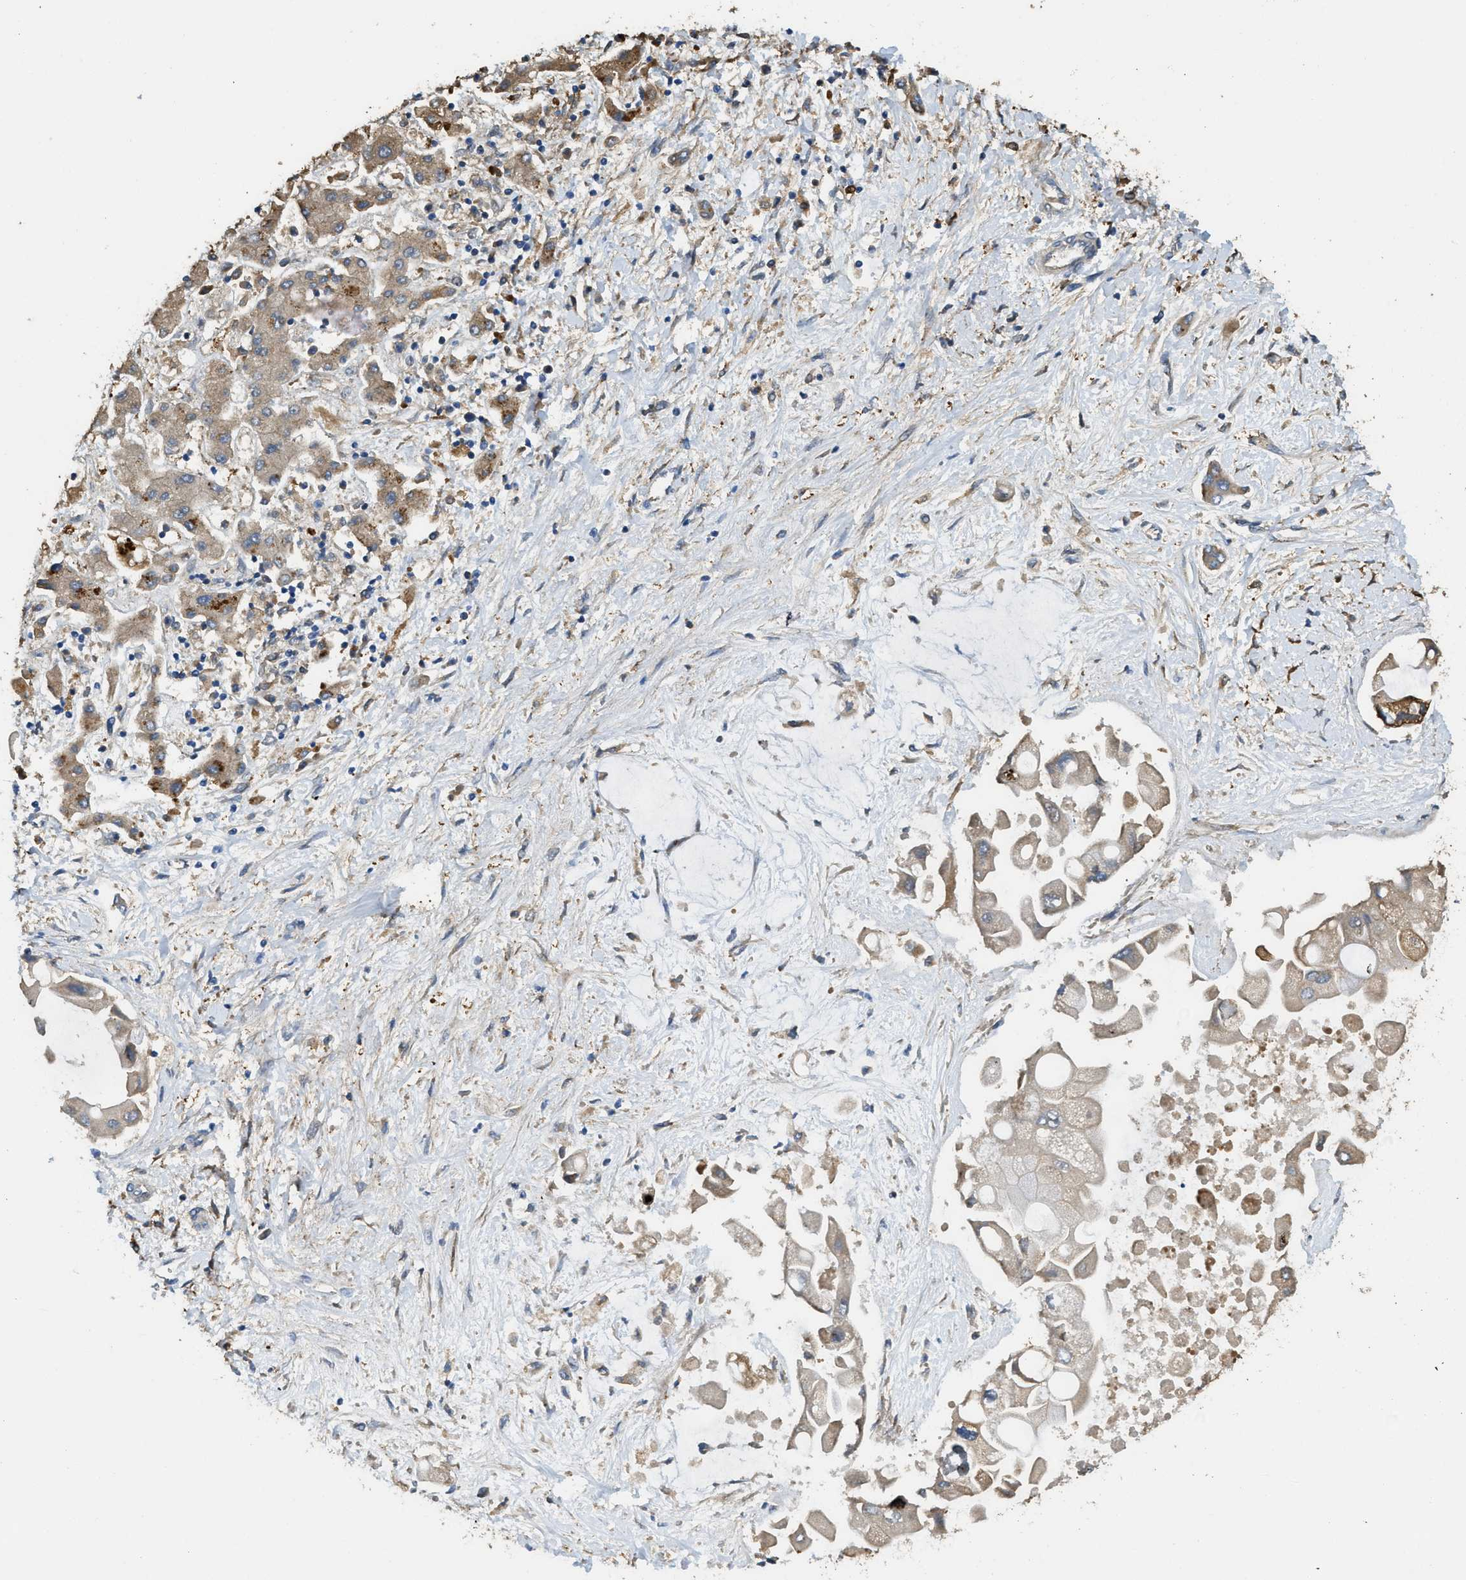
{"staining": {"intensity": "weak", "quantity": "25%-75%", "location": "cytoplasmic/membranous"}, "tissue": "liver cancer", "cell_type": "Tumor cells", "image_type": "cancer", "snomed": [{"axis": "morphology", "description": "Cholangiocarcinoma"}, {"axis": "topography", "description": "Liver"}], "caption": "Protein staining of liver cancer tissue demonstrates weak cytoplasmic/membranous expression in approximately 25%-75% of tumor cells.", "gene": "RIPK2", "patient": {"sex": "male", "age": 50}}